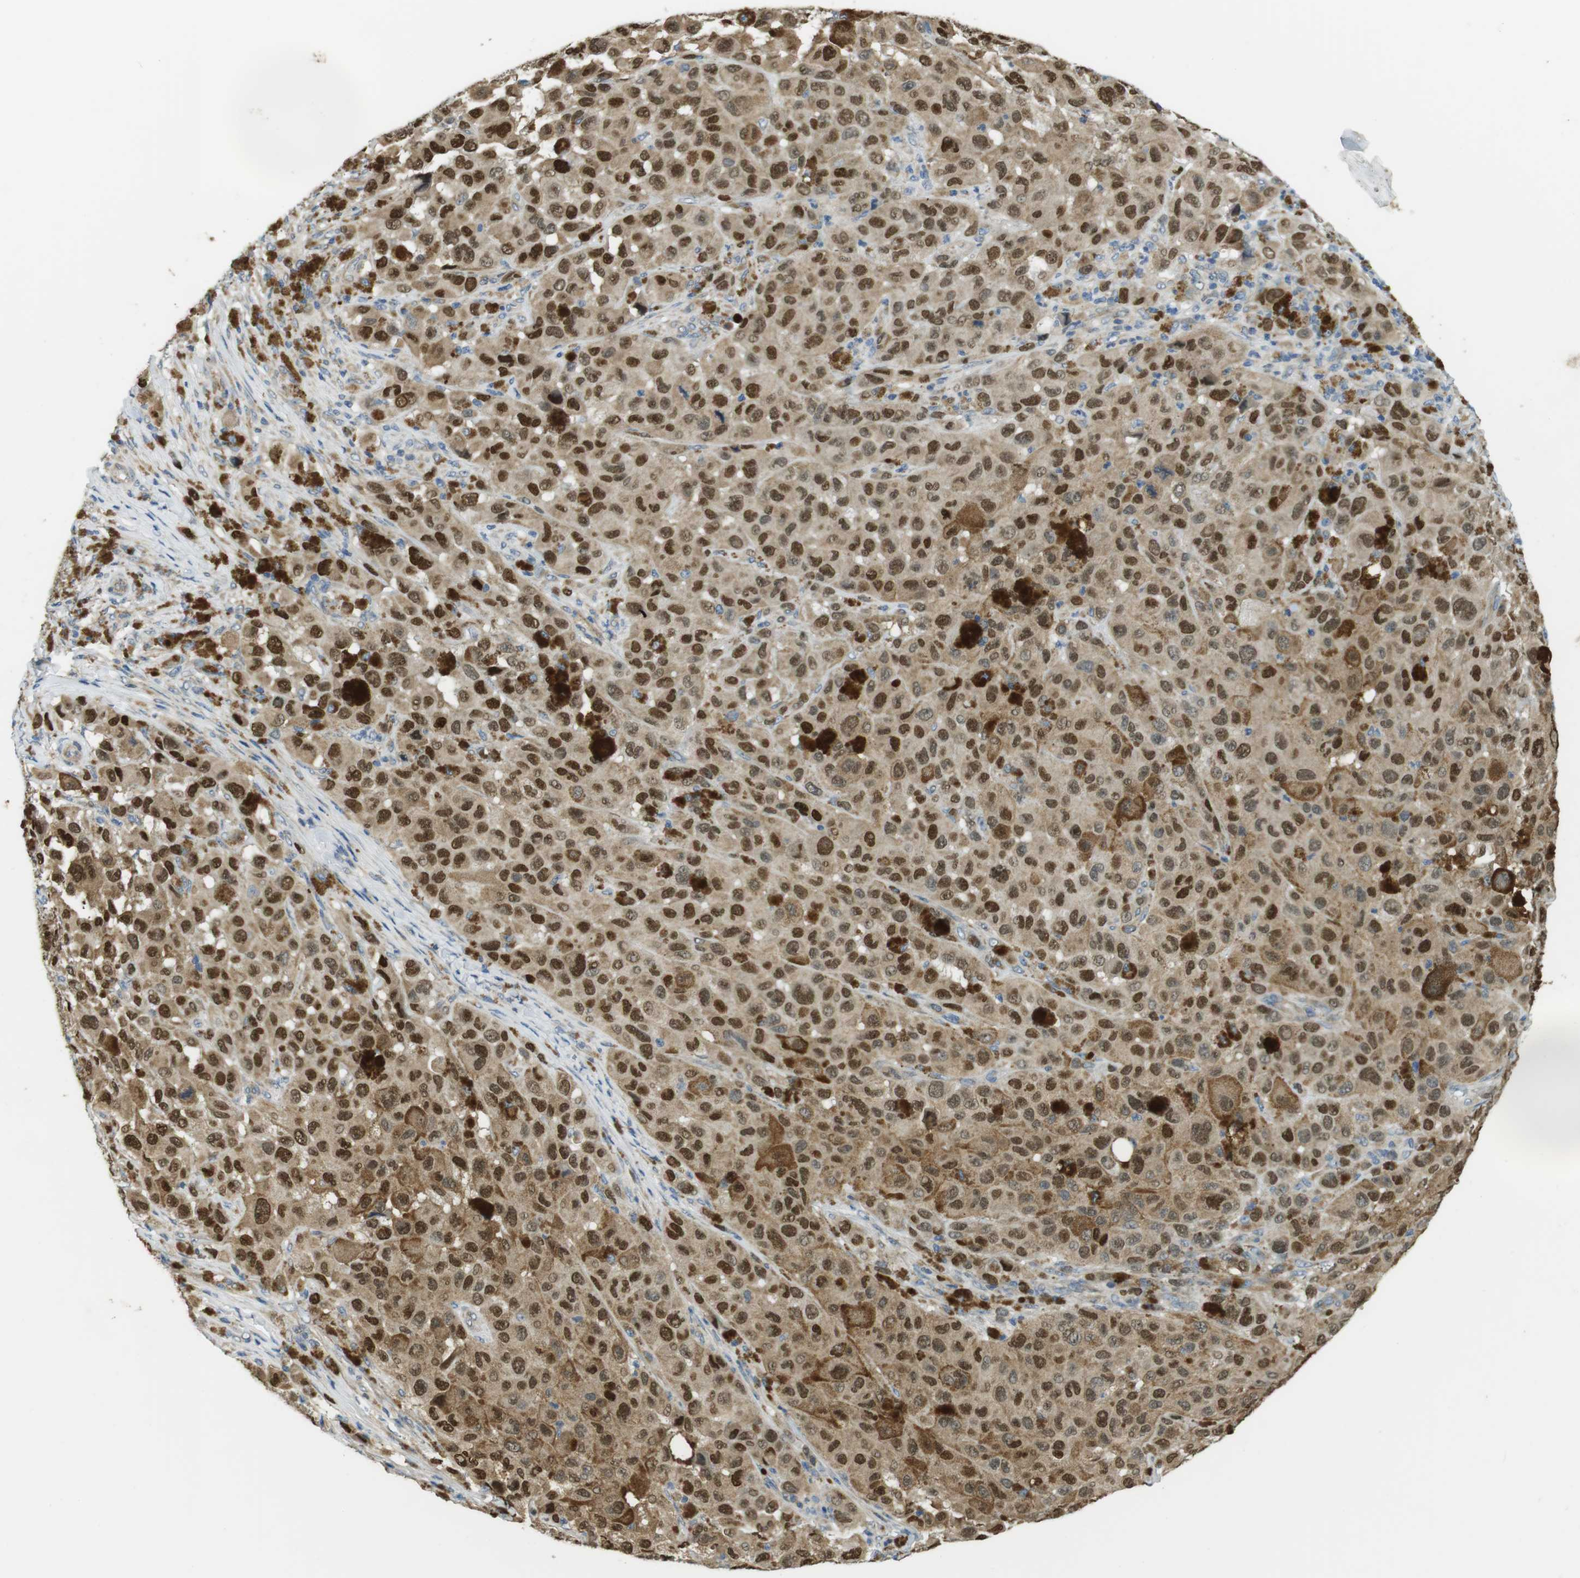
{"staining": {"intensity": "moderate", "quantity": ">75%", "location": "cytoplasmic/membranous,nuclear"}, "tissue": "melanoma", "cell_type": "Tumor cells", "image_type": "cancer", "snomed": [{"axis": "morphology", "description": "Malignant melanoma, NOS"}, {"axis": "topography", "description": "Skin"}], "caption": "Moderate cytoplasmic/membranous and nuclear protein staining is seen in approximately >75% of tumor cells in melanoma.", "gene": "ABHD15", "patient": {"sex": "male", "age": 96}}